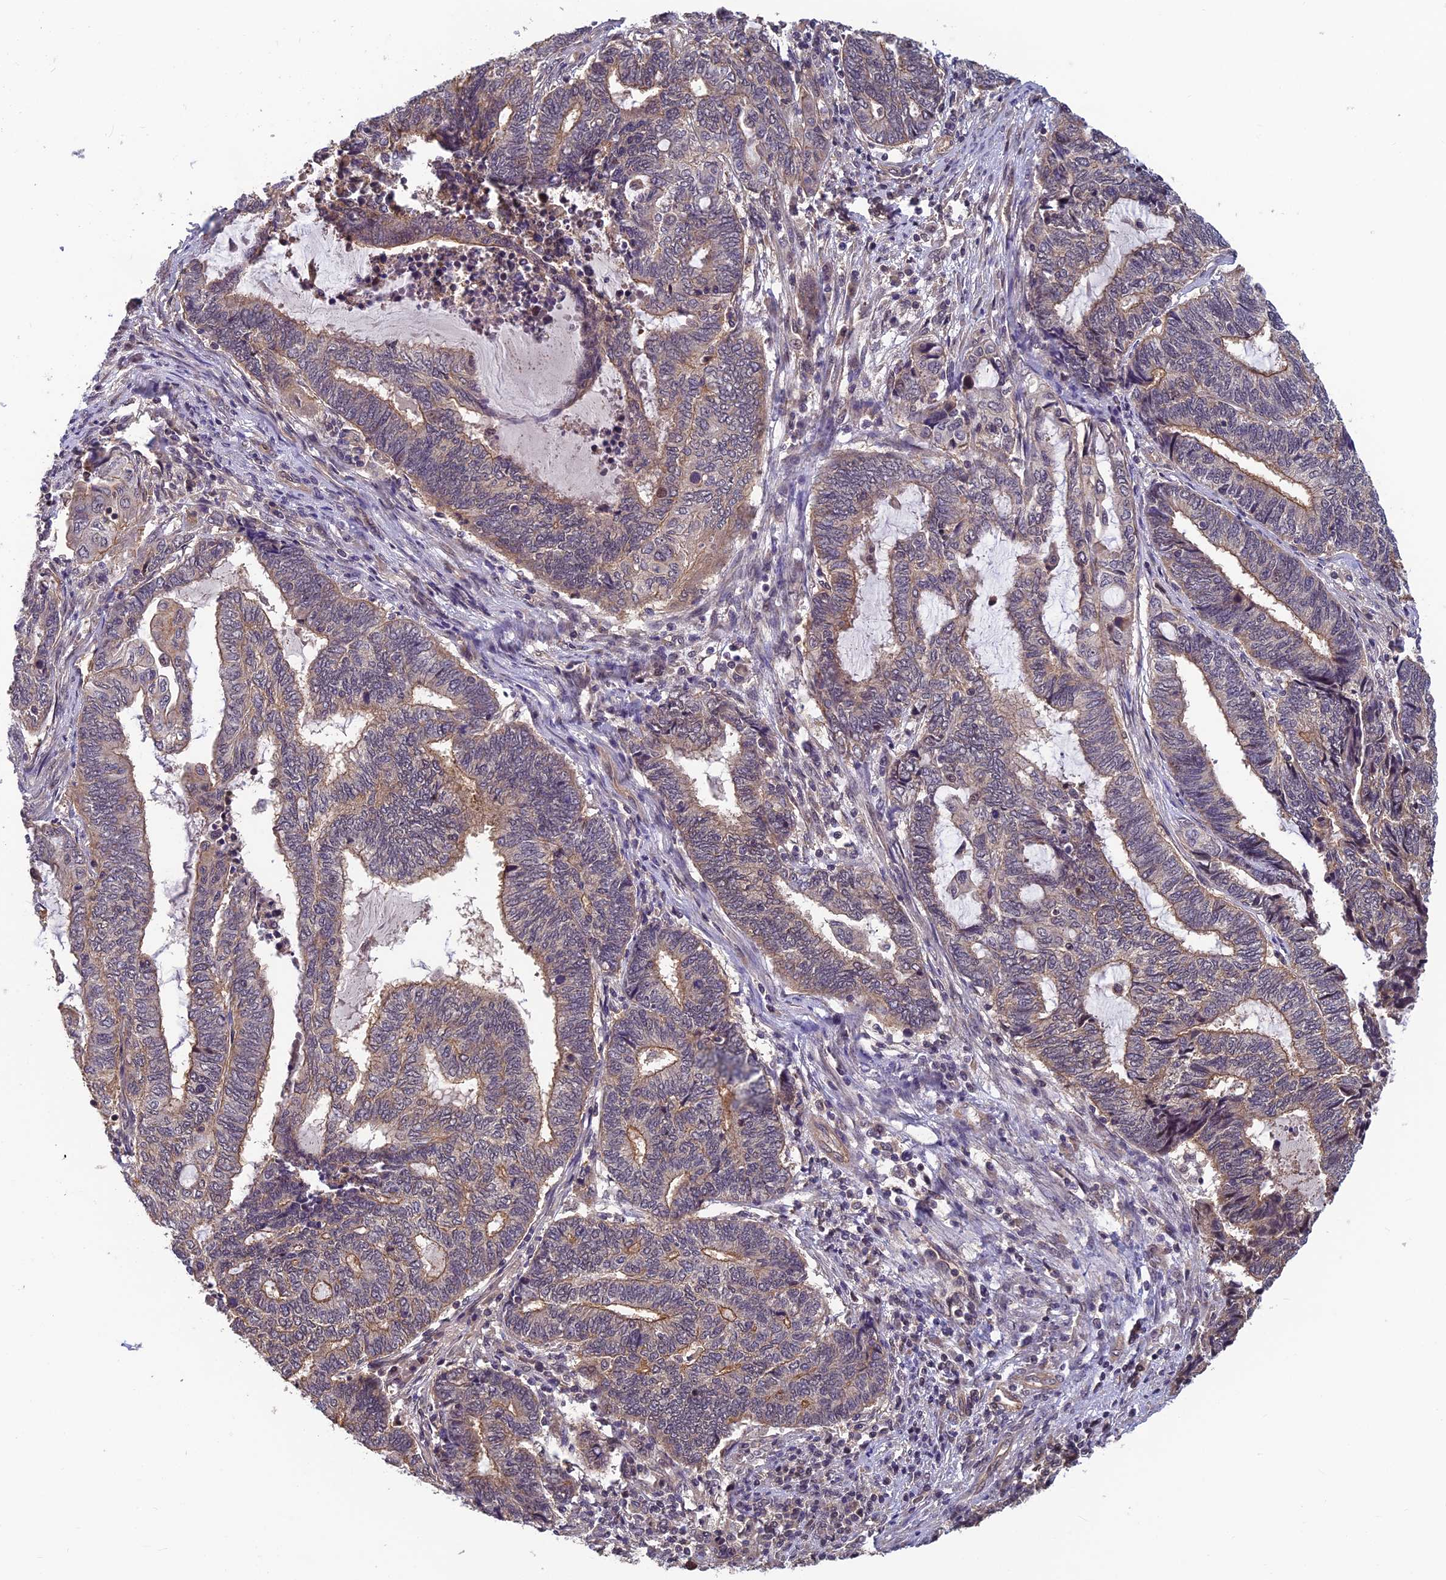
{"staining": {"intensity": "weak", "quantity": "25%-75%", "location": "cytoplasmic/membranous"}, "tissue": "endometrial cancer", "cell_type": "Tumor cells", "image_type": "cancer", "snomed": [{"axis": "morphology", "description": "Adenocarcinoma, NOS"}, {"axis": "topography", "description": "Uterus"}, {"axis": "topography", "description": "Endometrium"}], "caption": "There is low levels of weak cytoplasmic/membranous expression in tumor cells of endometrial adenocarcinoma, as demonstrated by immunohistochemical staining (brown color).", "gene": "PIKFYVE", "patient": {"sex": "female", "age": 70}}